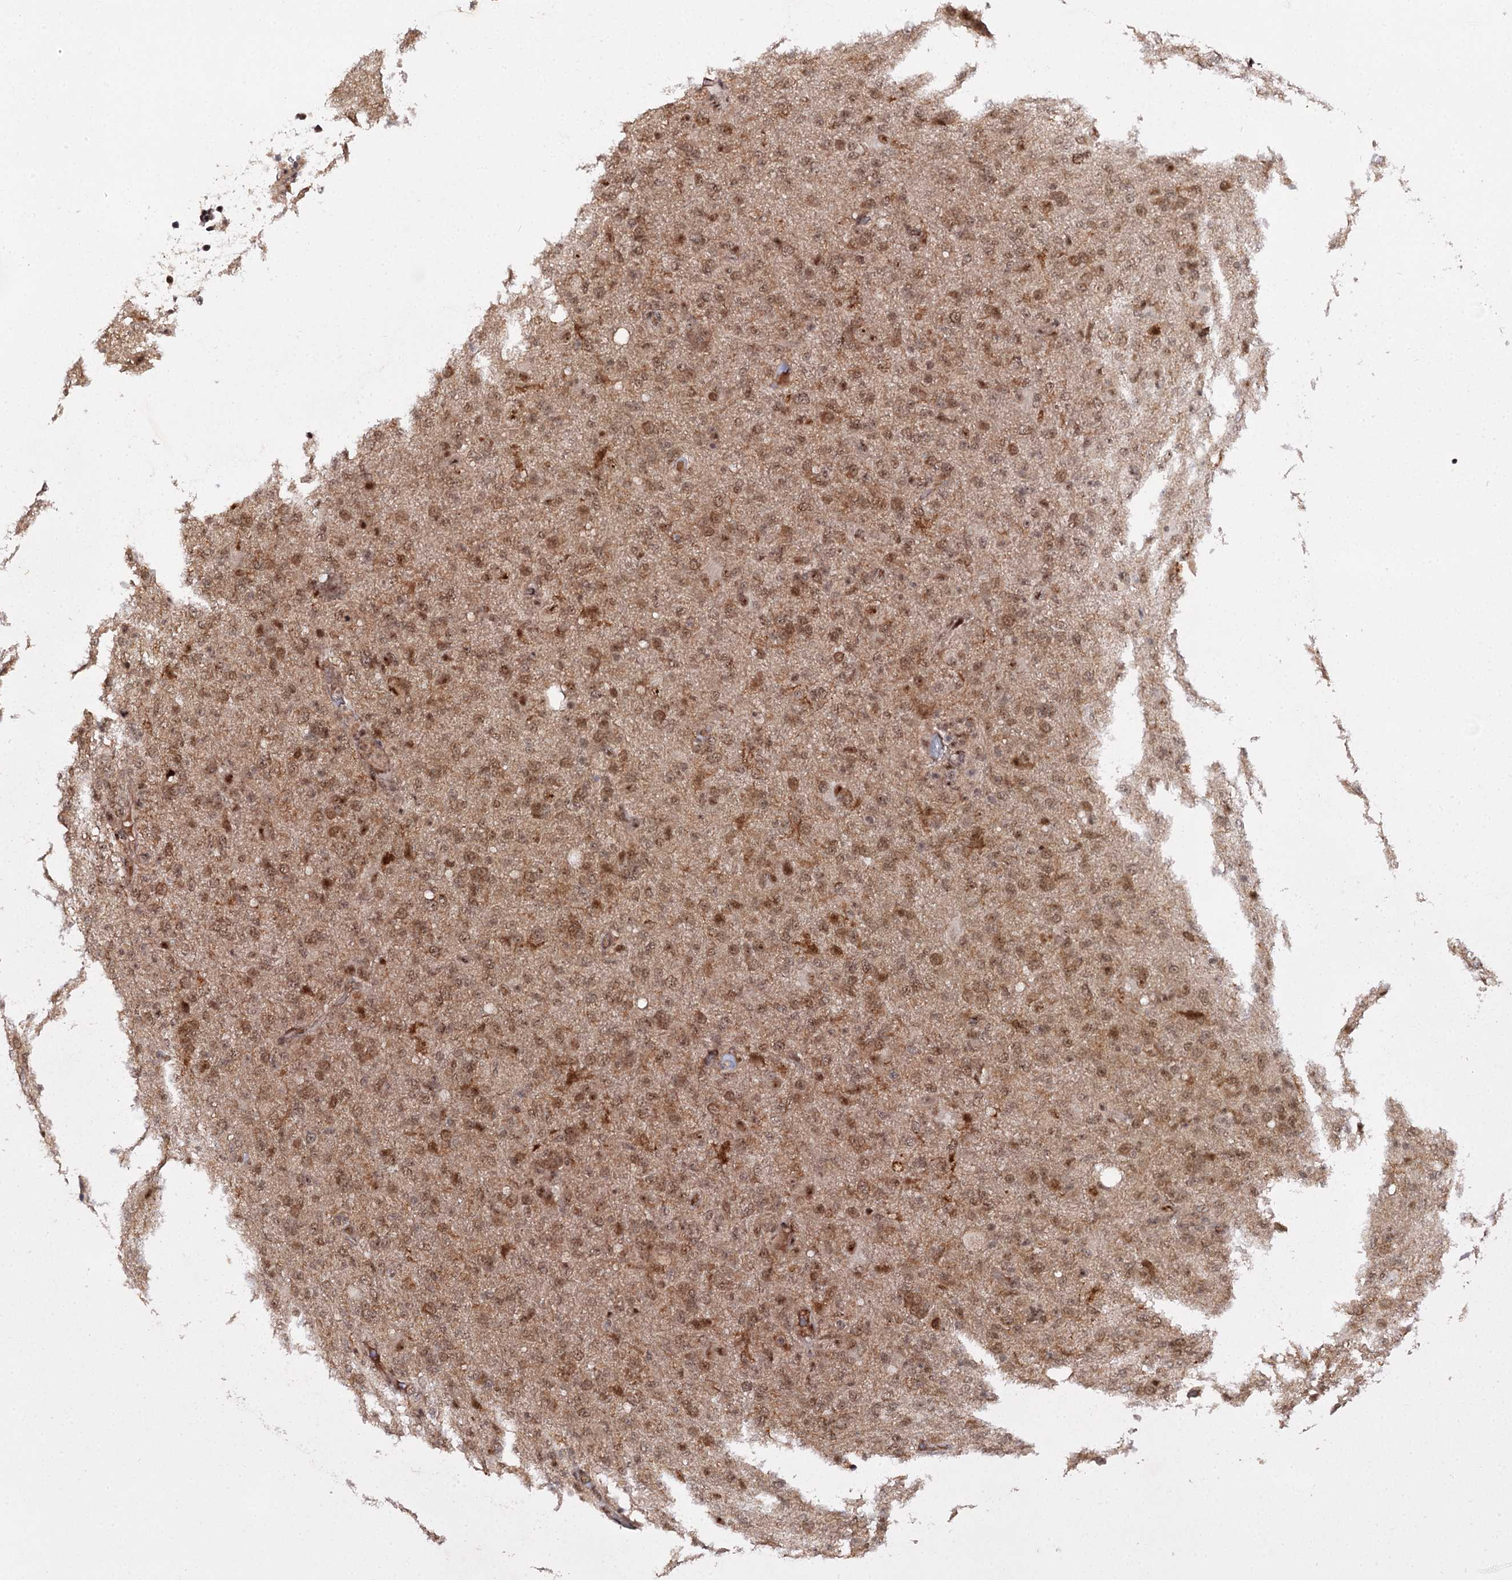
{"staining": {"intensity": "moderate", "quantity": ">75%", "location": "cytoplasmic/membranous,nuclear"}, "tissue": "glioma", "cell_type": "Tumor cells", "image_type": "cancer", "snomed": [{"axis": "morphology", "description": "Glioma, malignant, High grade"}, {"axis": "topography", "description": "Brain"}], "caption": "Glioma stained for a protein (brown) exhibits moderate cytoplasmic/membranous and nuclear positive expression in about >75% of tumor cells.", "gene": "BUD13", "patient": {"sex": "female", "age": 57}}